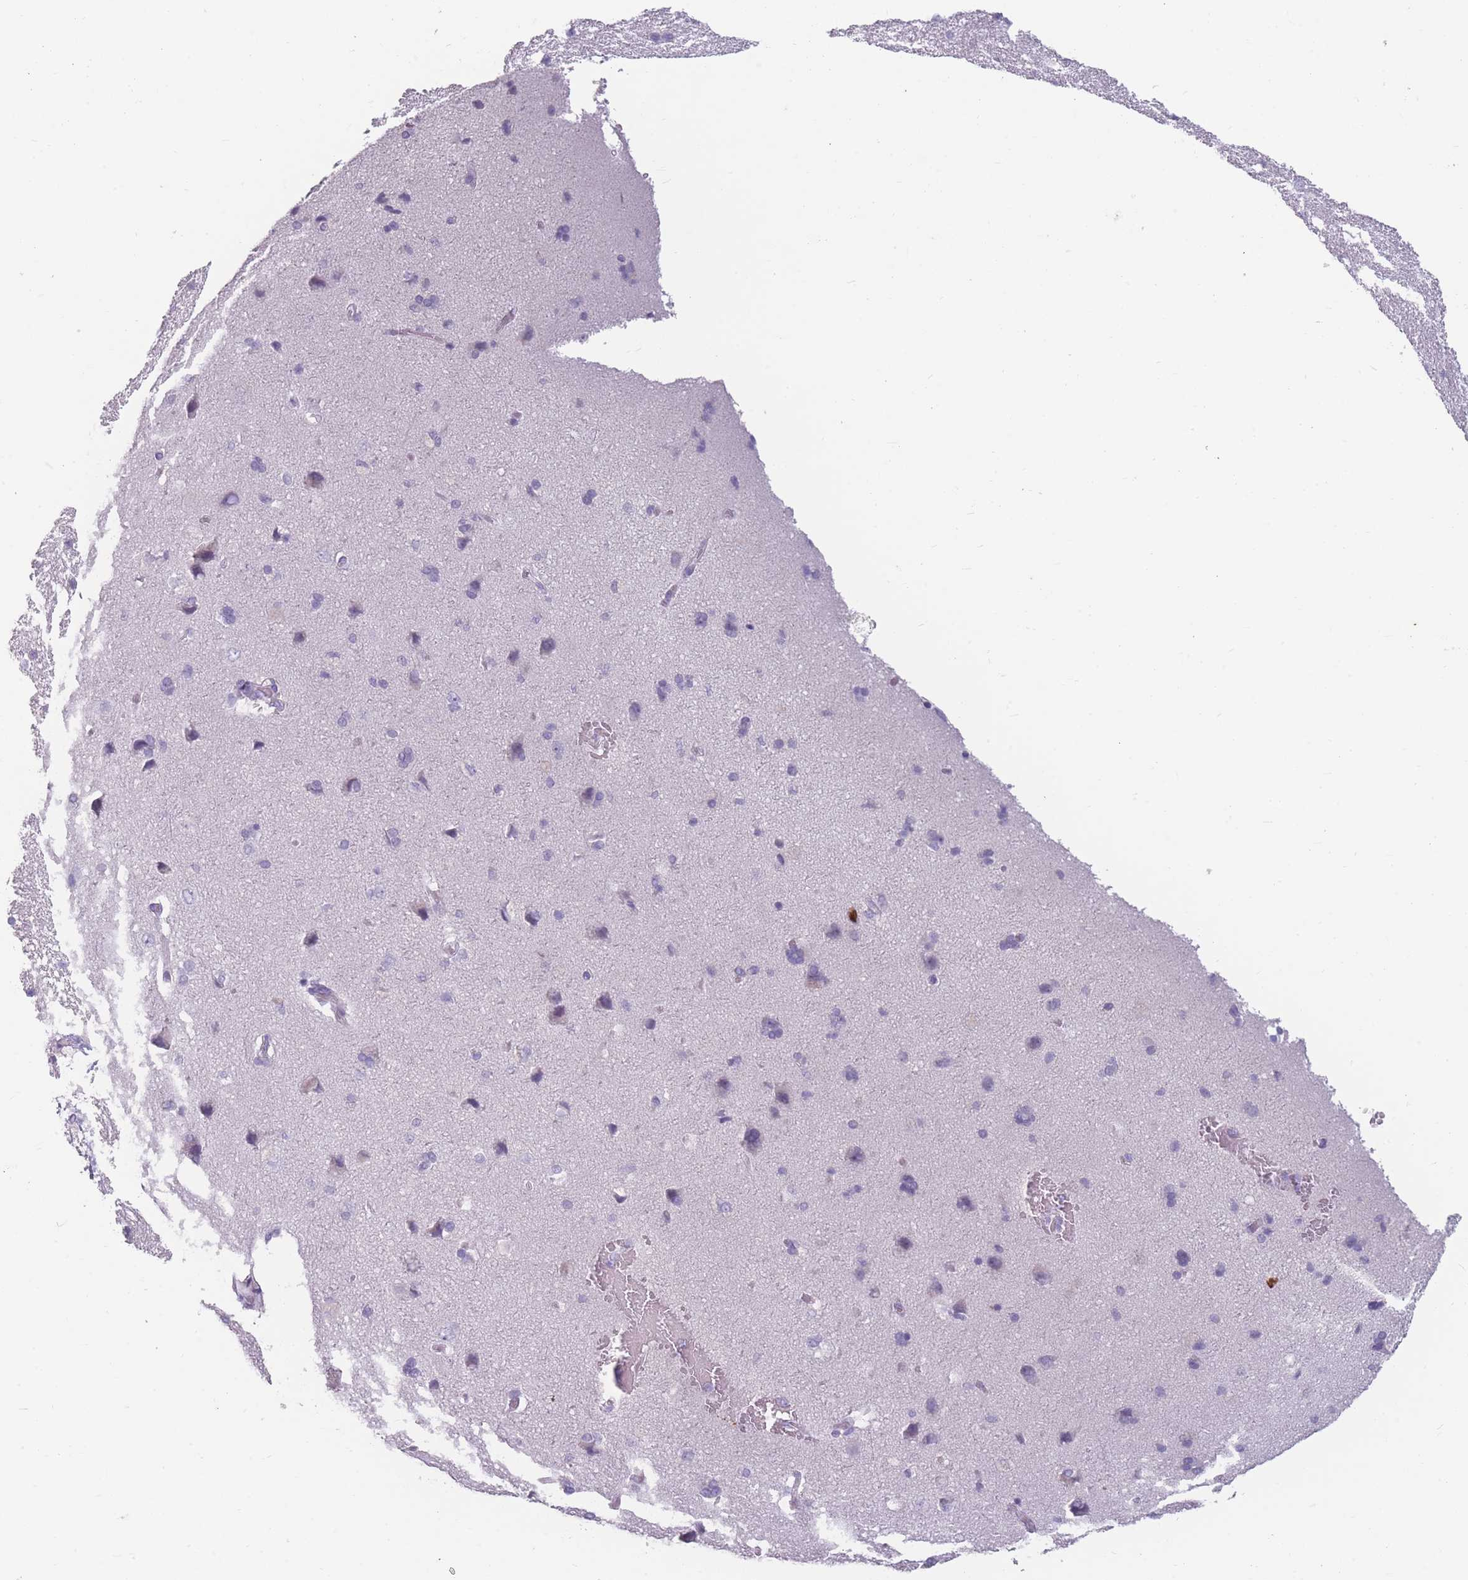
{"staining": {"intensity": "negative", "quantity": "none", "location": "none"}, "tissue": "cerebral cortex", "cell_type": "Endothelial cells", "image_type": "normal", "snomed": [{"axis": "morphology", "description": "Normal tissue, NOS"}, {"axis": "topography", "description": "Cerebral cortex"}], "caption": "A micrograph of cerebral cortex stained for a protein displays no brown staining in endothelial cells.", "gene": "CCNO", "patient": {"sex": "male", "age": 62}}